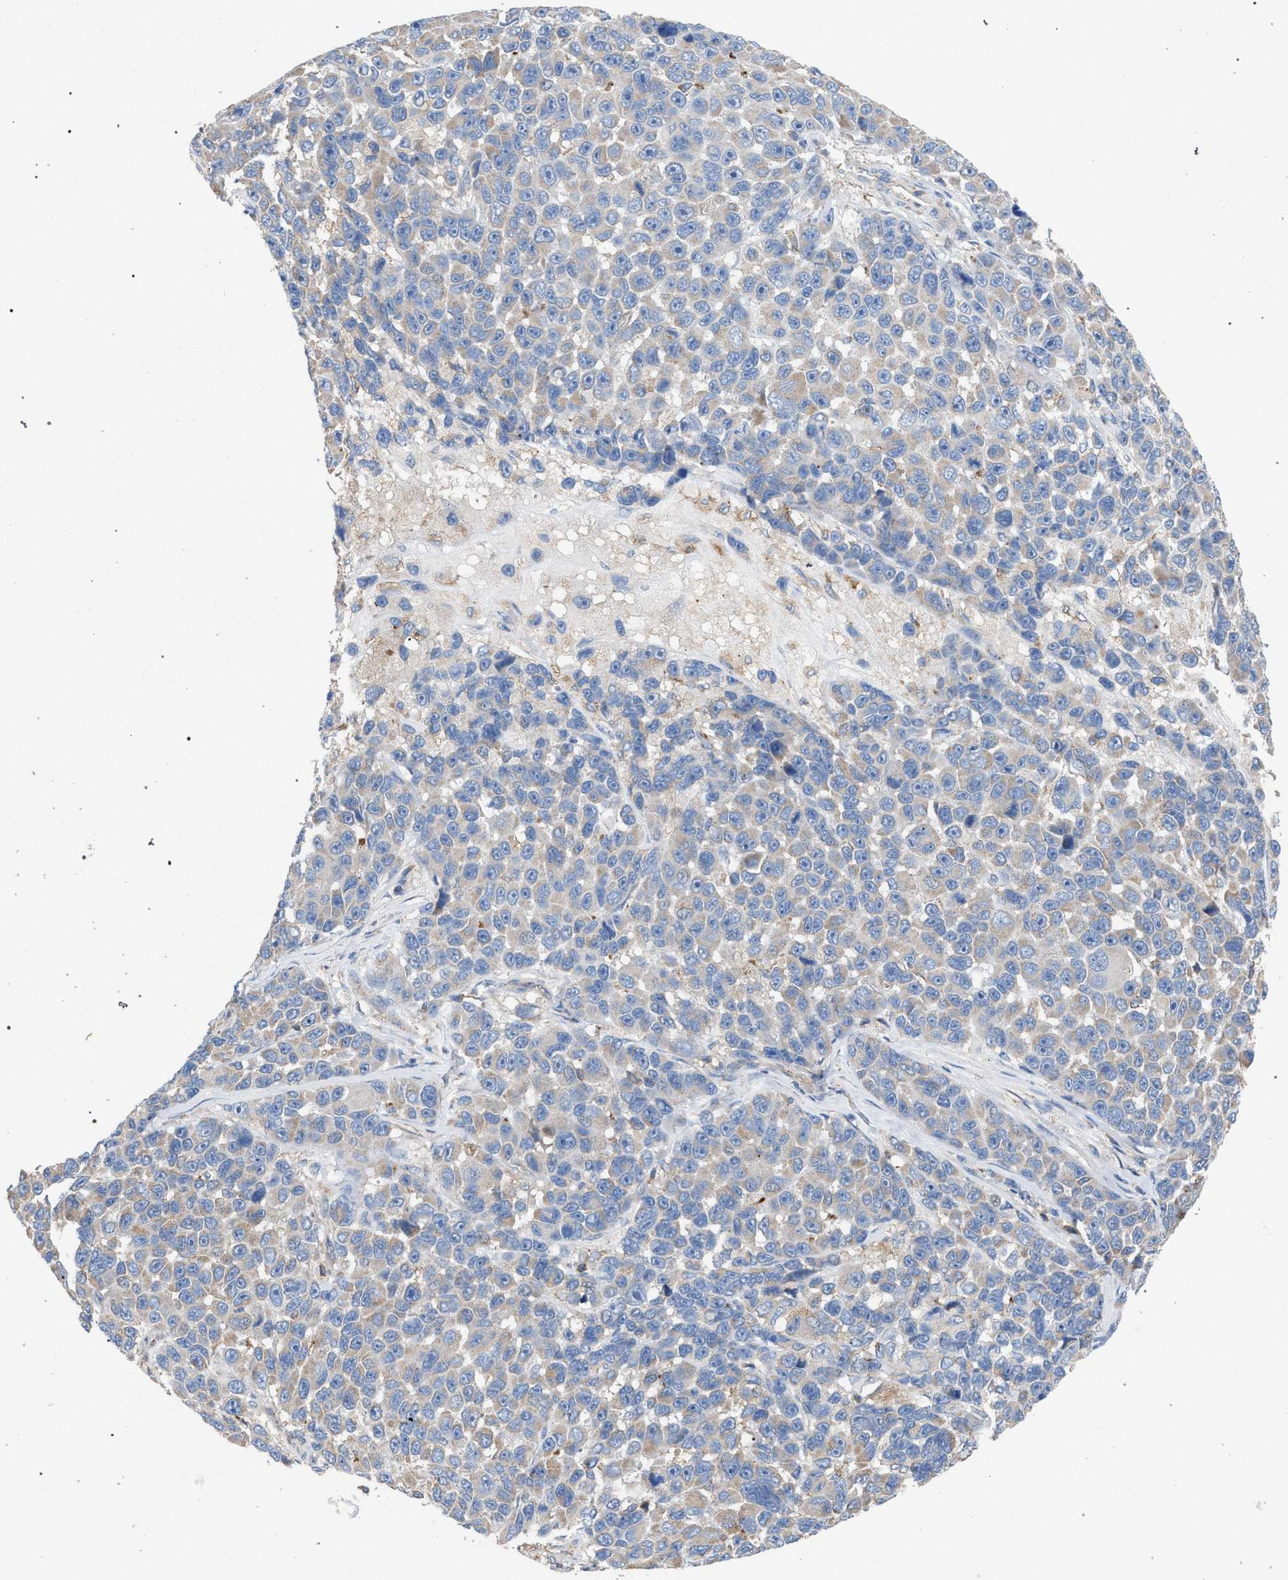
{"staining": {"intensity": "negative", "quantity": "none", "location": "none"}, "tissue": "melanoma", "cell_type": "Tumor cells", "image_type": "cancer", "snomed": [{"axis": "morphology", "description": "Malignant melanoma, NOS"}, {"axis": "topography", "description": "Skin"}], "caption": "Immunohistochemistry micrograph of human melanoma stained for a protein (brown), which reveals no positivity in tumor cells.", "gene": "VPS13A", "patient": {"sex": "male", "age": 53}}